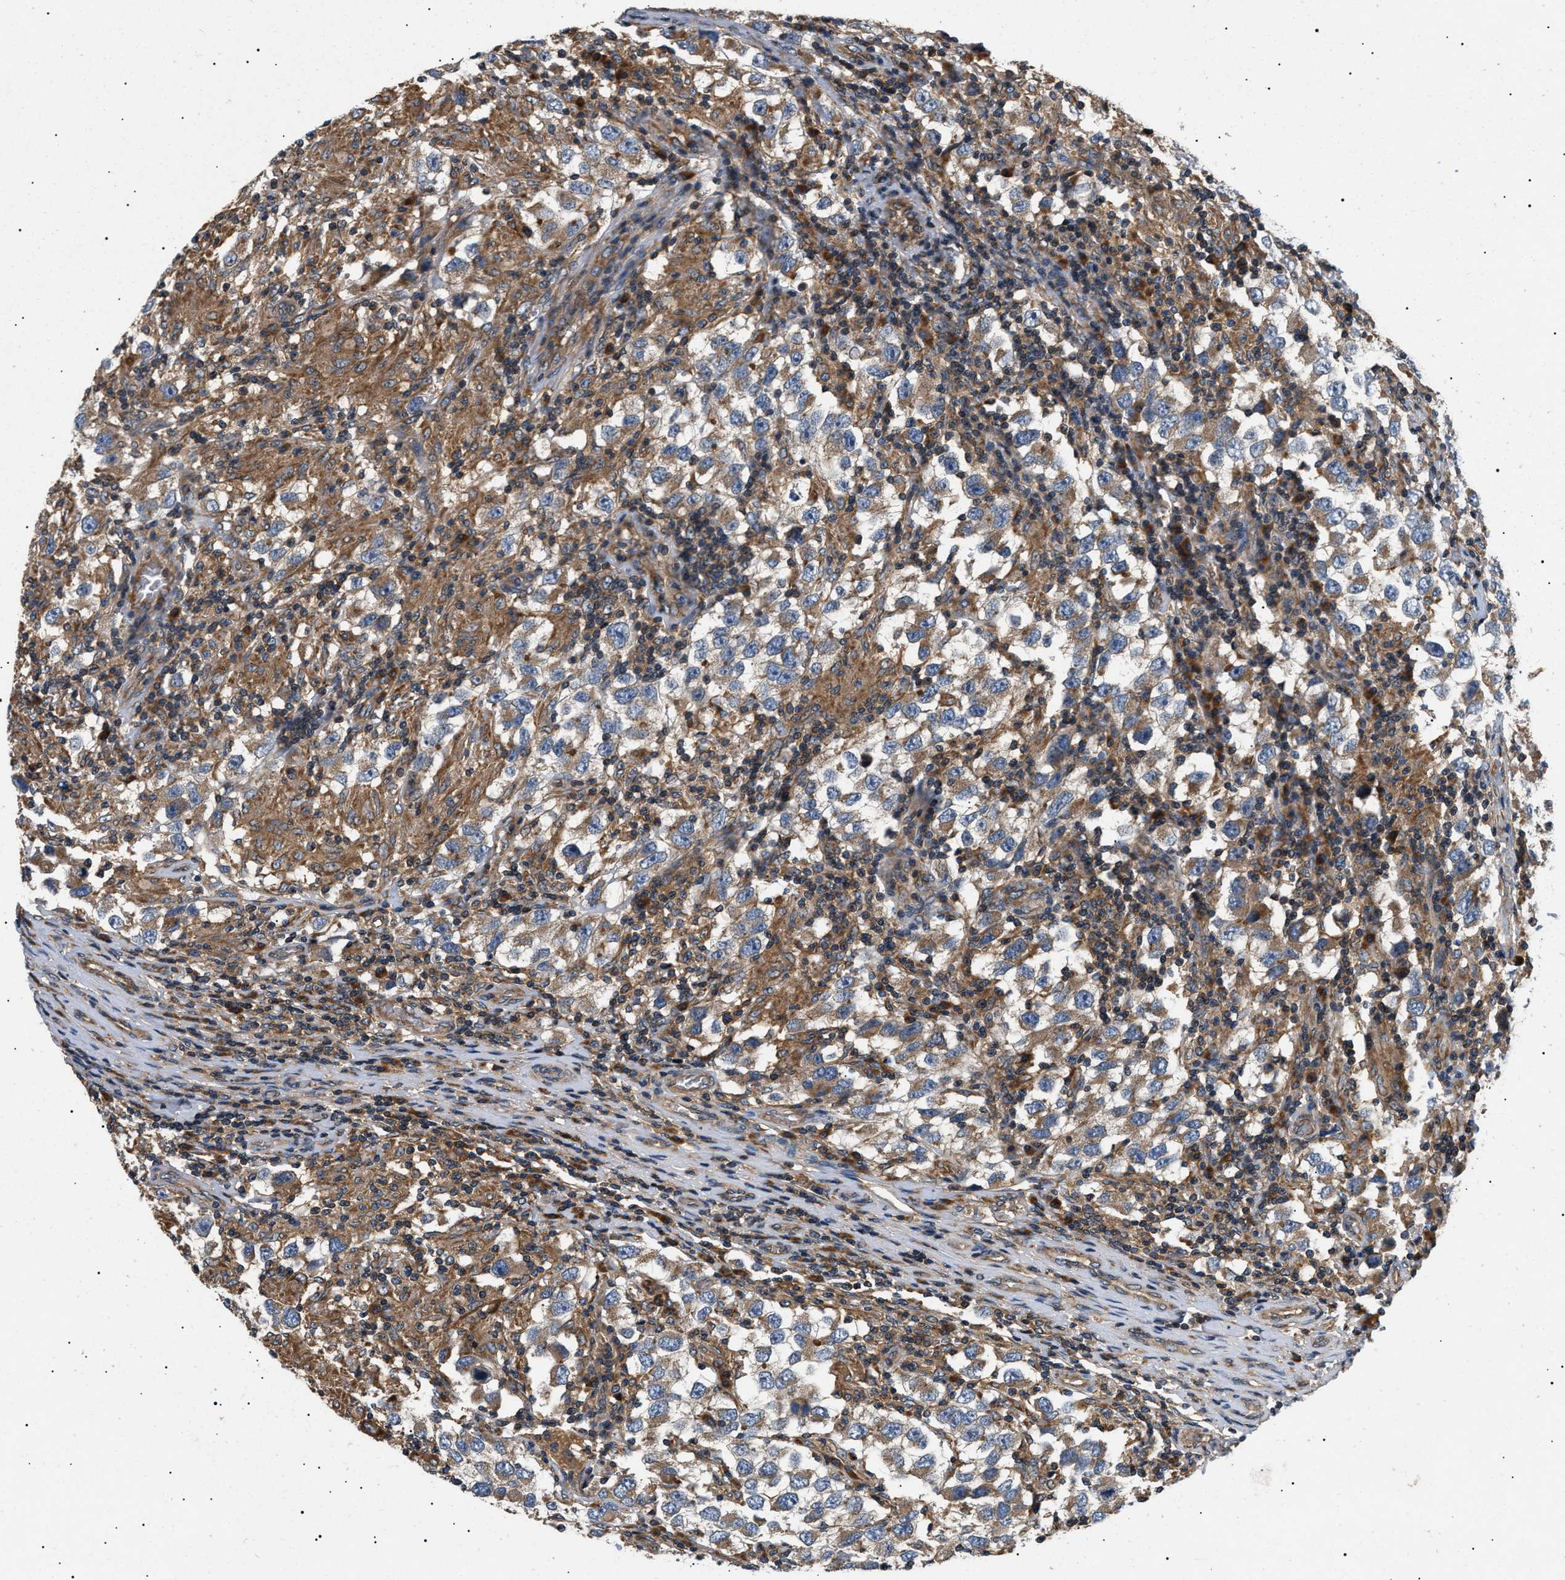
{"staining": {"intensity": "moderate", "quantity": ">75%", "location": "cytoplasmic/membranous"}, "tissue": "testis cancer", "cell_type": "Tumor cells", "image_type": "cancer", "snomed": [{"axis": "morphology", "description": "Carcinoma, Embryonal, NOS"}, {"axis": "topography", "description": "Testis"}], "caption": "Immunohistochemical staining of human testis cancer (embryonal carcinoma) demonstrates moderate cytoplasmic/membranous protein expression in approximately >75% of tumor cells.", "gene": "PPM1B", "patient": {"sex": "male", "age": 21}}